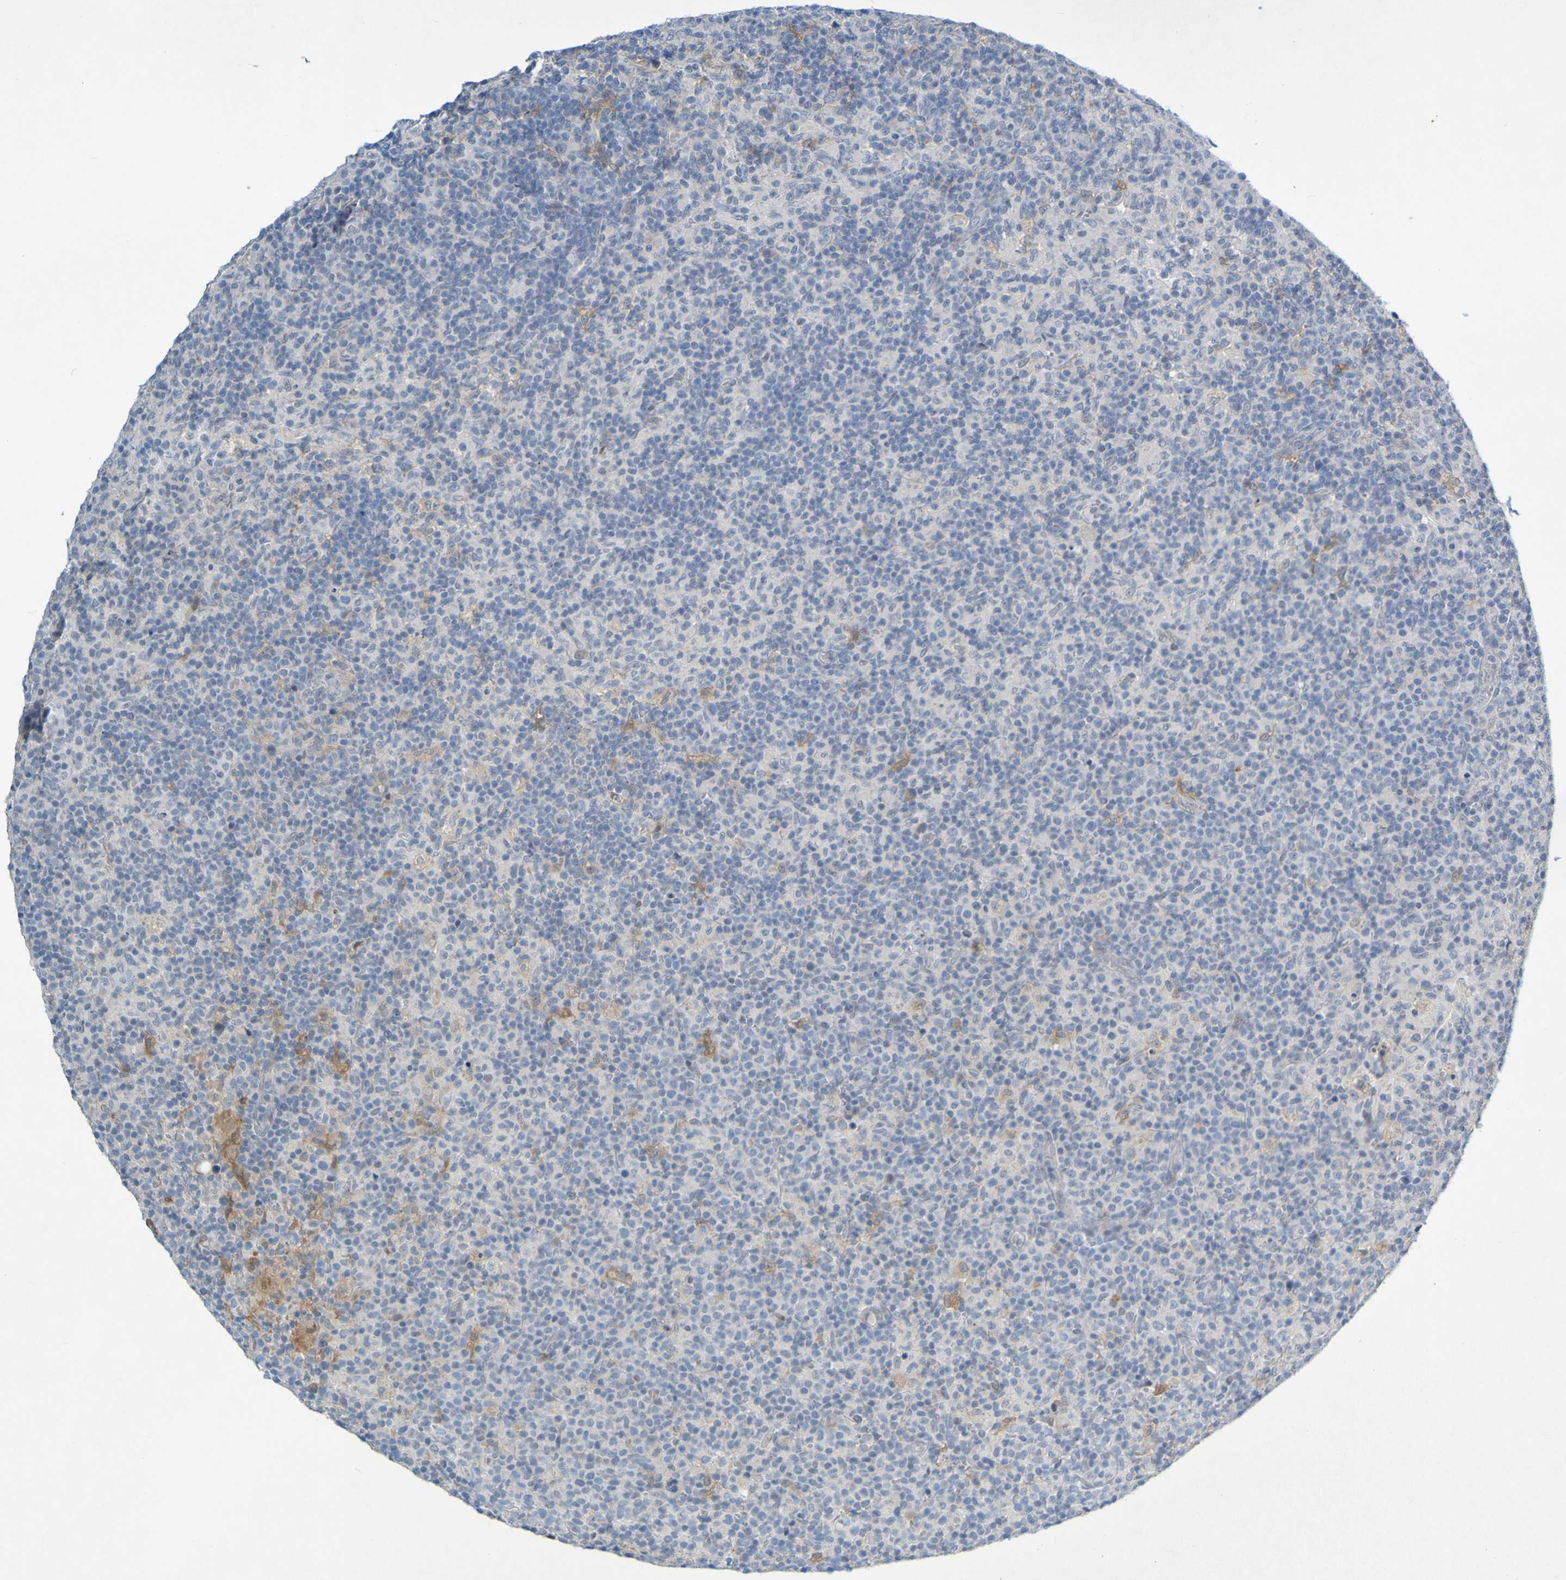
{"staining": {"intensity": "weak", "quantity": "25%-75%", "location": "cytoplasmic/membranous"}, "tissue": "lymph node", "cell_type": "Germinal center cells", "image_type": "normal", "snomed": [{"axis": "morphology", "description": "Normal tissue, NOS"}, {"axis": "morphology", "description": "Inflammation, NOS"}, {"axis": "topography", "description": "Lymph node"}], "caption": "An IHC photomicrograph of benign tissue is shown. Protein staining in brown highlights weak cytoplasmic/membranous positivity in lymph node within germinal center cells. (brown staining indicates protein expression, while blue staining denotes nuclei).", "gene": "LILRB5", "patient": {"sex": "male", "age": 55}}